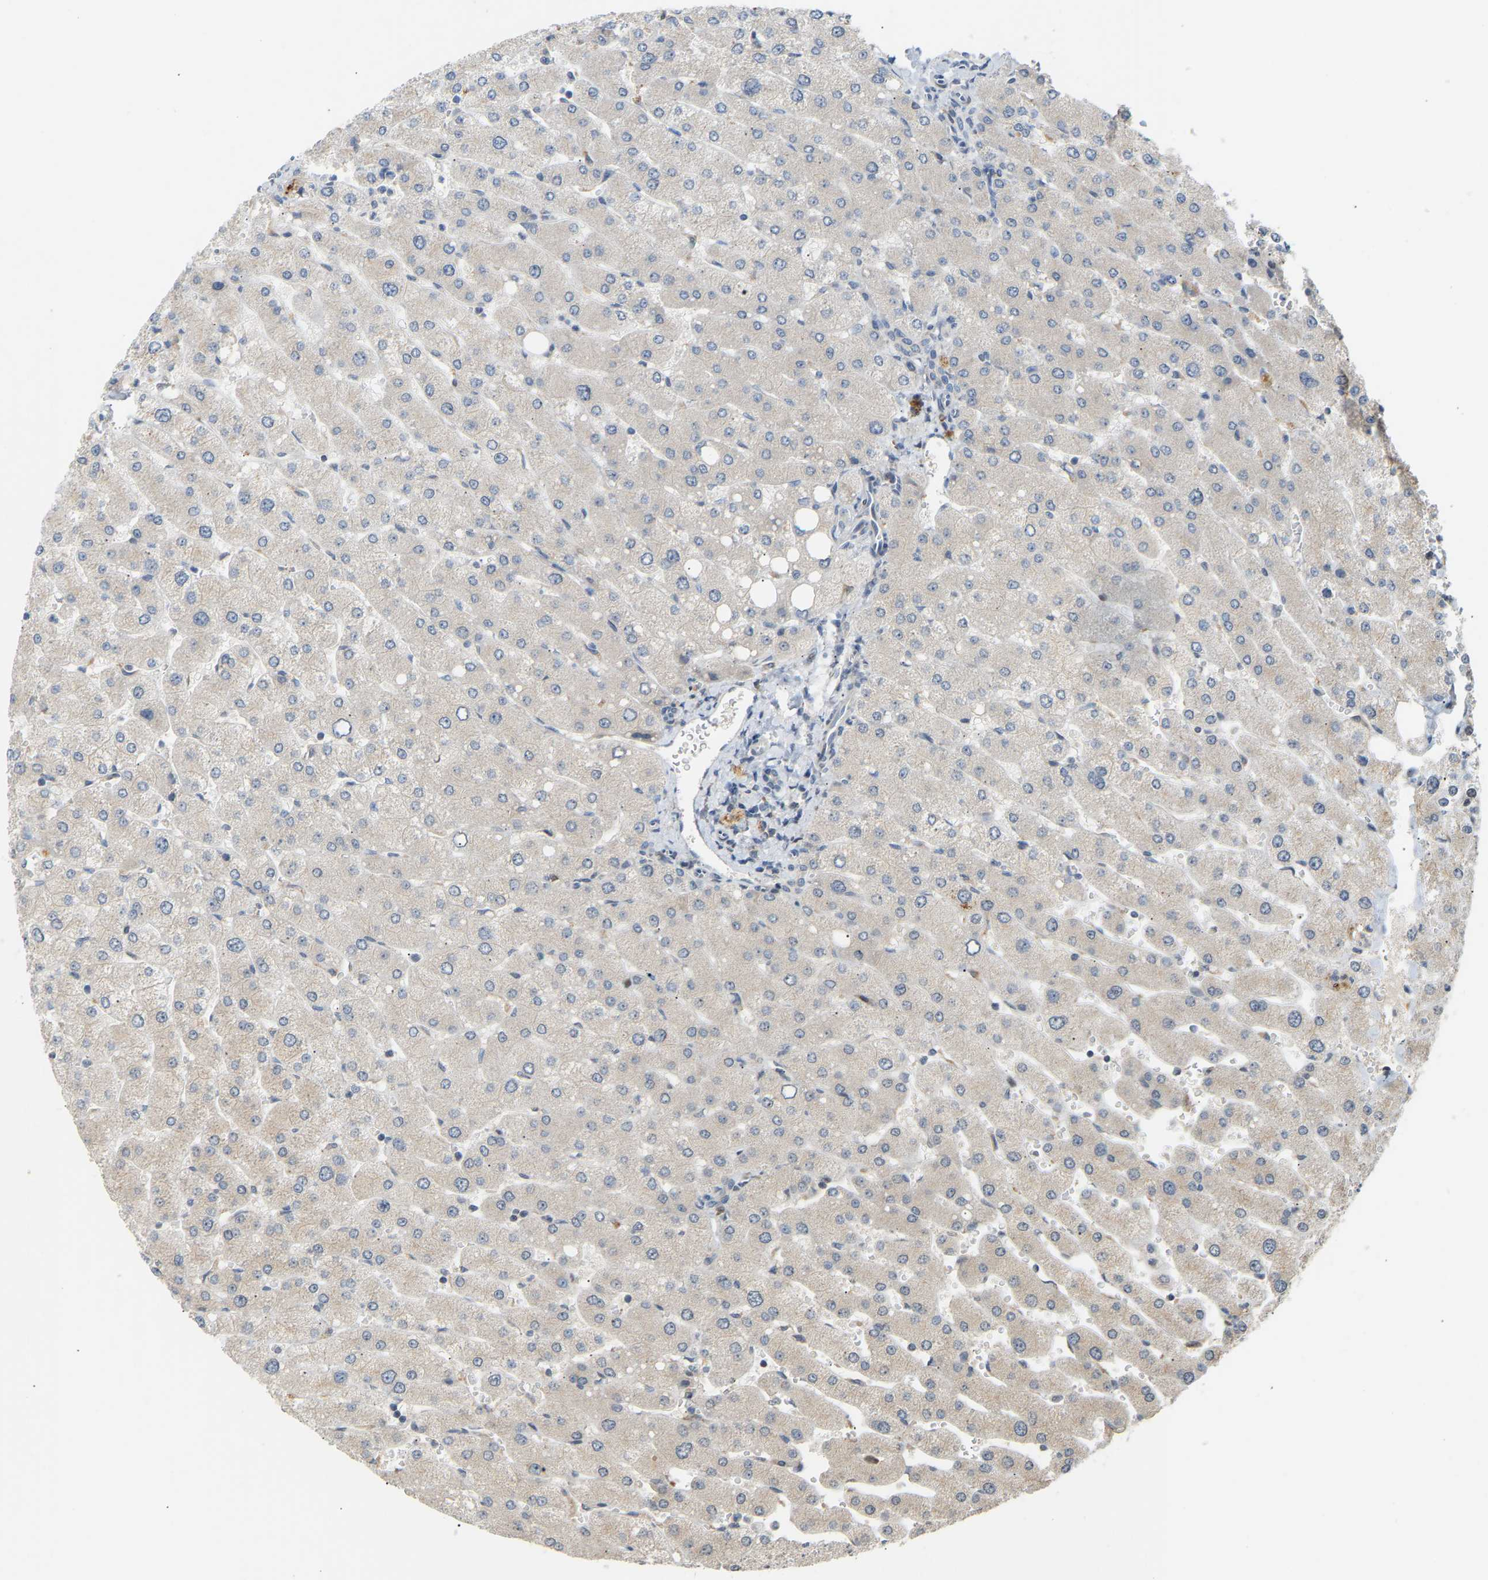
{"staining": {"intensity": "negative", "quantity": "none", "location": "none"}, "tissue": "liver", "cell_type": "Cholangiocytes", "image_type": "normal", "snomed": [{"axis": "morphology", "description": "Normal tissue, NOS"}, {"axis": "topography", "description": "Liver"}], "caption": "Protein analysis of benign liver reveals no significant expression in cholangiocytes. (DAB (3,3'-diaminobenzidine) immunohistochemistry, high magnification).", "gene": "PTPN4", "patient": {"sex": "male", "age": 55}}